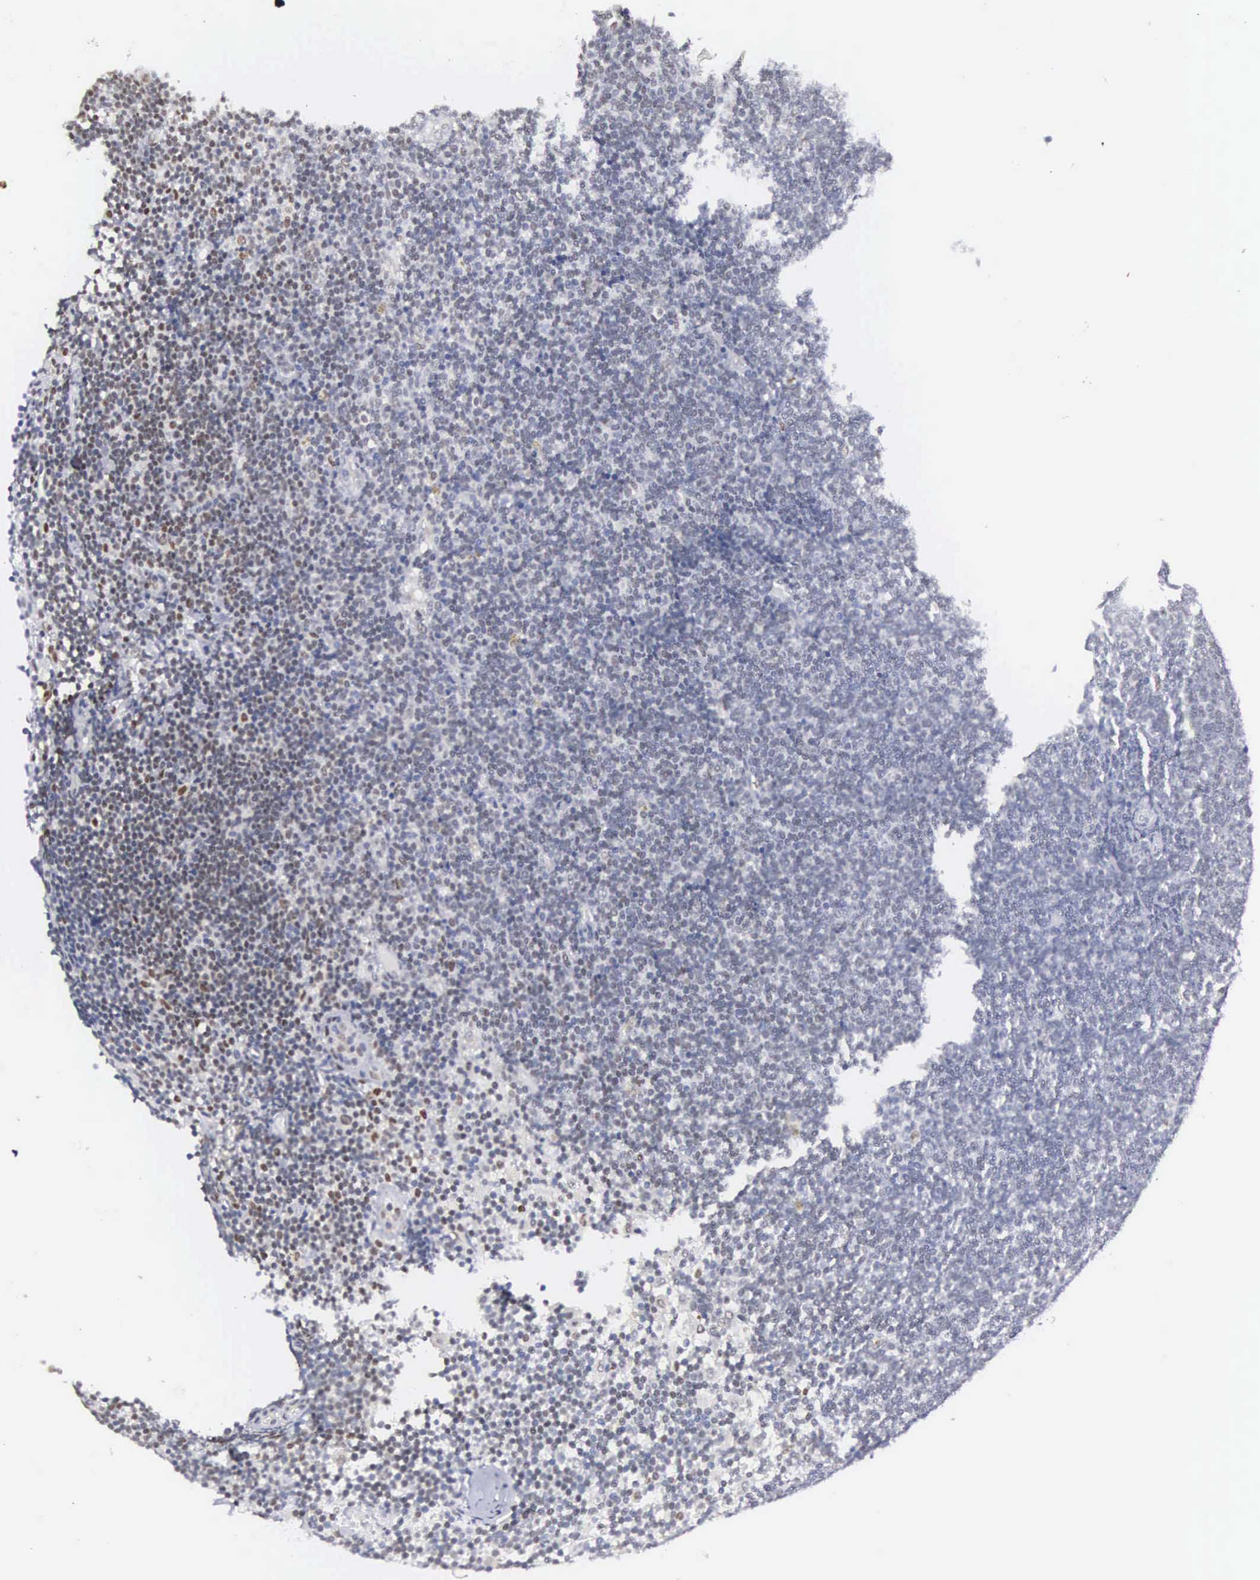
{"staining": {"intensity": "weak", "quantity": "25%-75%", "location": "nuclear"}, "tissue": "lymphoma", "cell_type": "Tumor cells", "image_type": "cancer", "snomed": [{"axis": "morphology", "description": "Malignant lymphoma, non-Hodgkin's type, Low grade"}, {"axis": "topography", "description": "Lymph node"}], "caption": "An IHC image of neoplastic tissue is shown. Protein staining in brown shows weak nuclear positivity in low-grade malignant lymphoma, non-Hodgkin's type within tumor cells. Nuclei are stained in blue.", "gene": "ETV6", "patient": {"sex": "female", "age": 51}}